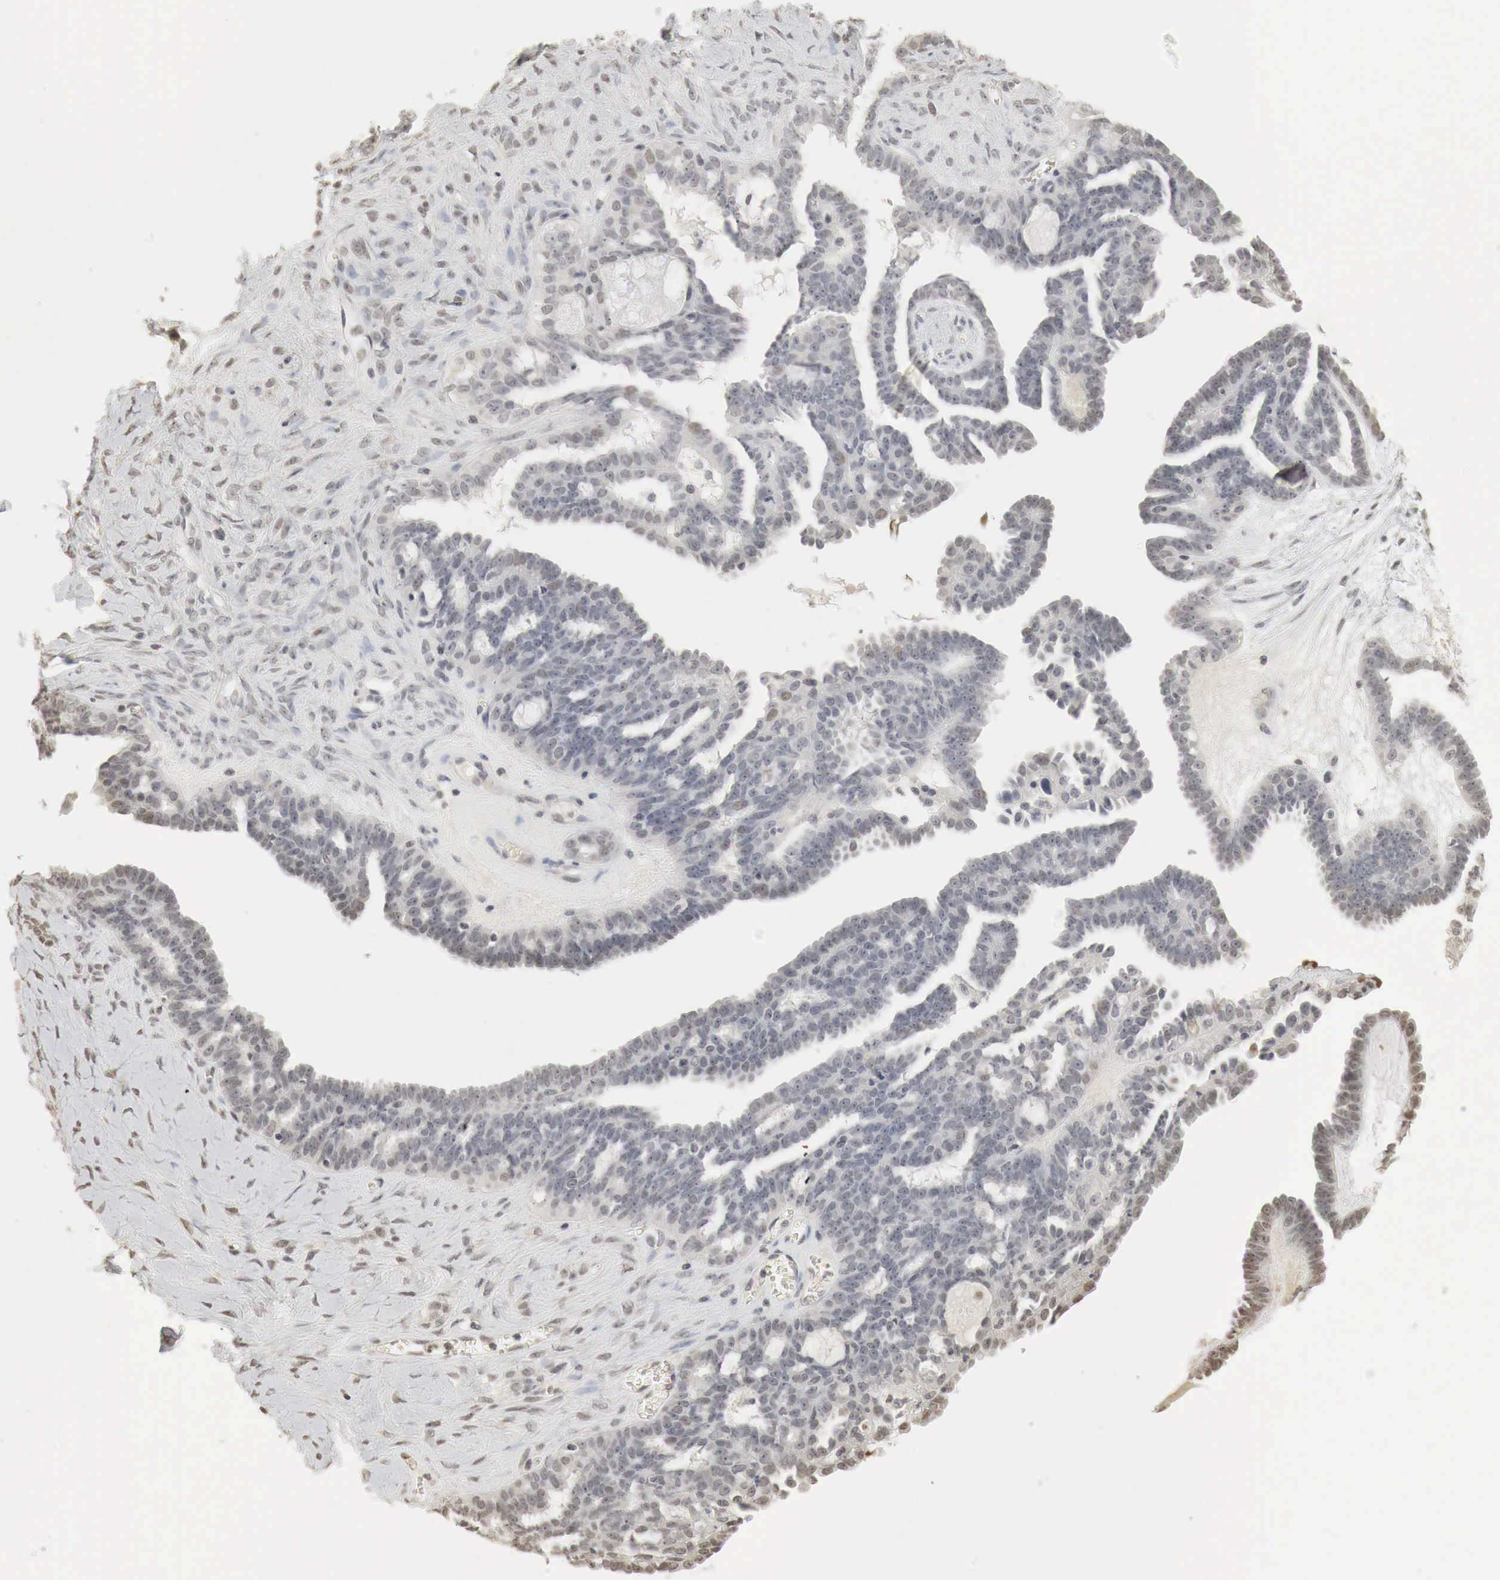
{"staining": {"intensity": "negative", "quantity": "none", "location": "none"}, "tissue": "ovarian cancer", "cell_type": "Tumor cells", "image_type": "cancer", "snomed": [{"axis": "morphology", "description": "Cystadenocarcinoma, serous, NOS"}, {"axis": "topography", "description": "Ovary"}], "caption": "The immunohistochemistry photomicrograph has no significant expression in tumor cells of ovarian serous cystadenocarcinoma tissue.", "gene": "ERBB4", "patient": {"sex": "female", "age": 71}}